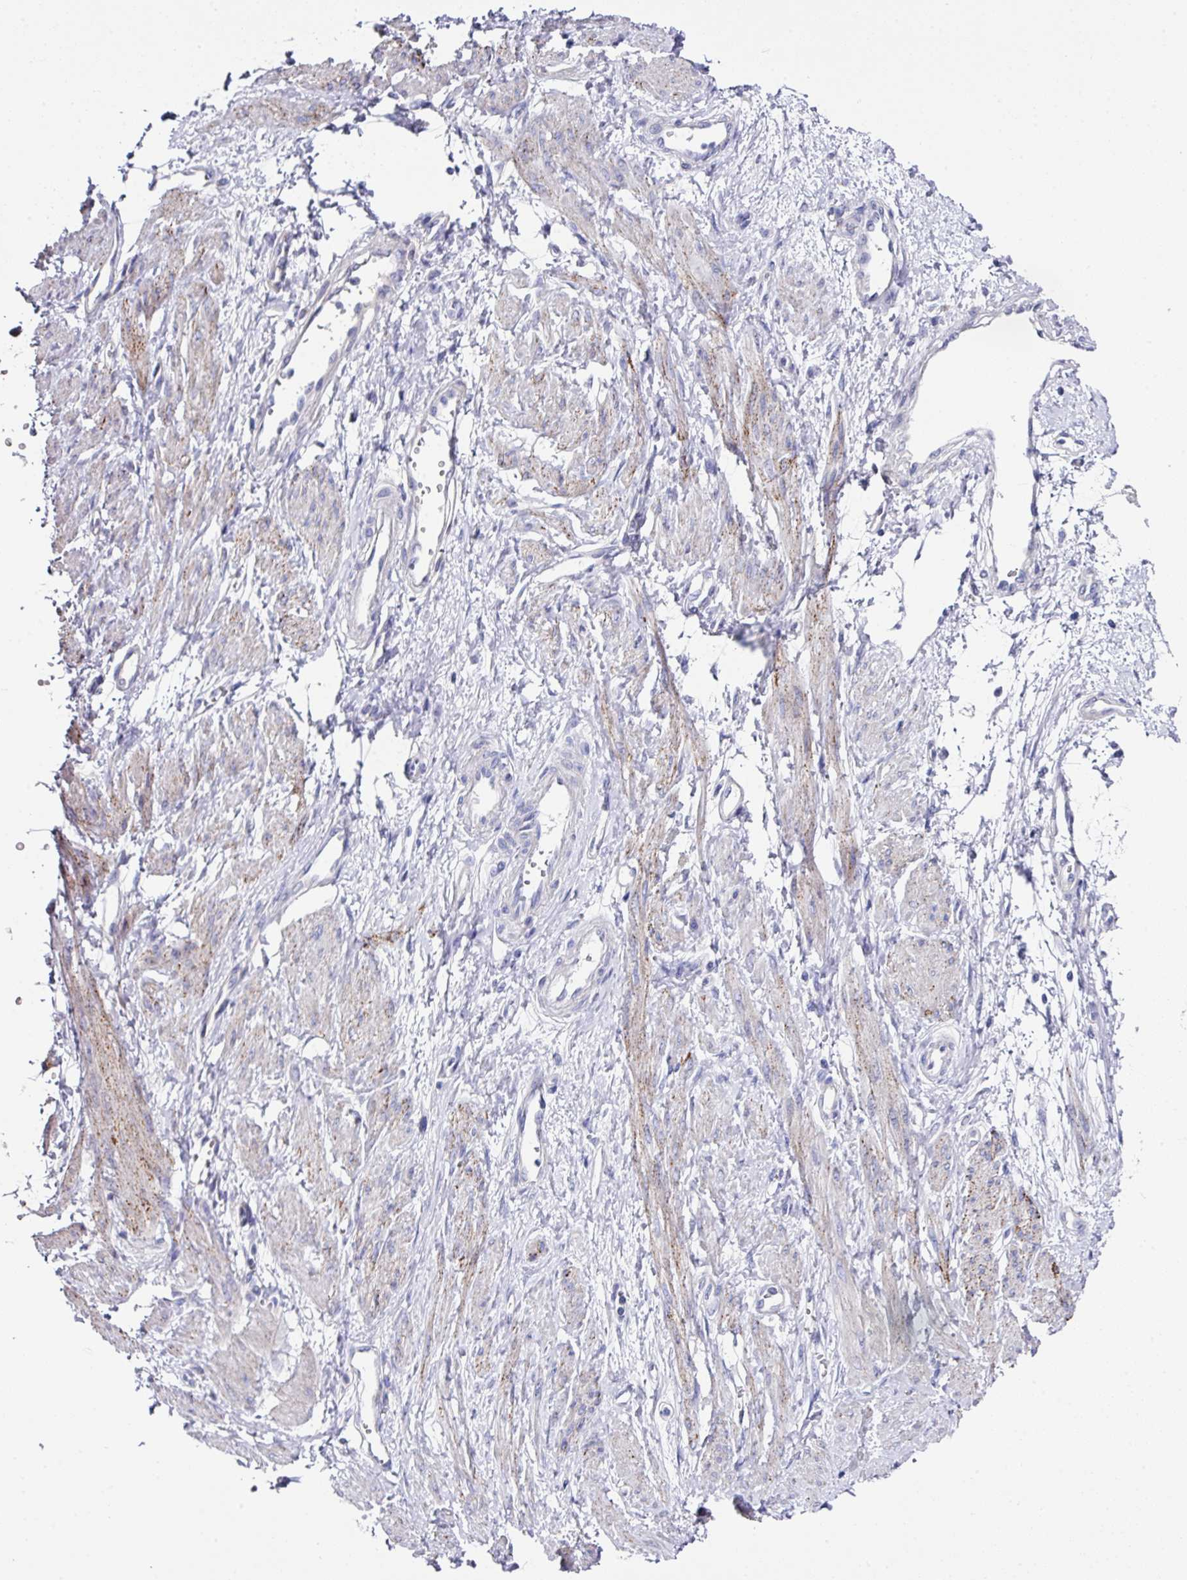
{"staining": {"intensity": "moderate", "quantity": "25%-75%", "location": "cytoplasmic/membranous"}, "tissue": "smooth muscle", "cell_type": "Smooth muscle cells", "image_type": "normal", "snomed": [{"axis": "morphology", "description": "Normal tissue, NOS"}, {"axis": "topography", "description": "Smooth muscle"}, {"axis": "topography", "description": "Uterus"}], "caption": "A brown stain labels moderate cytoplasmic/membranous staining of a protein in smooth muscle cells of benign smooth muscle.", "gene": "CLDN1", "patient": {"sex": "female", "age": 39}}